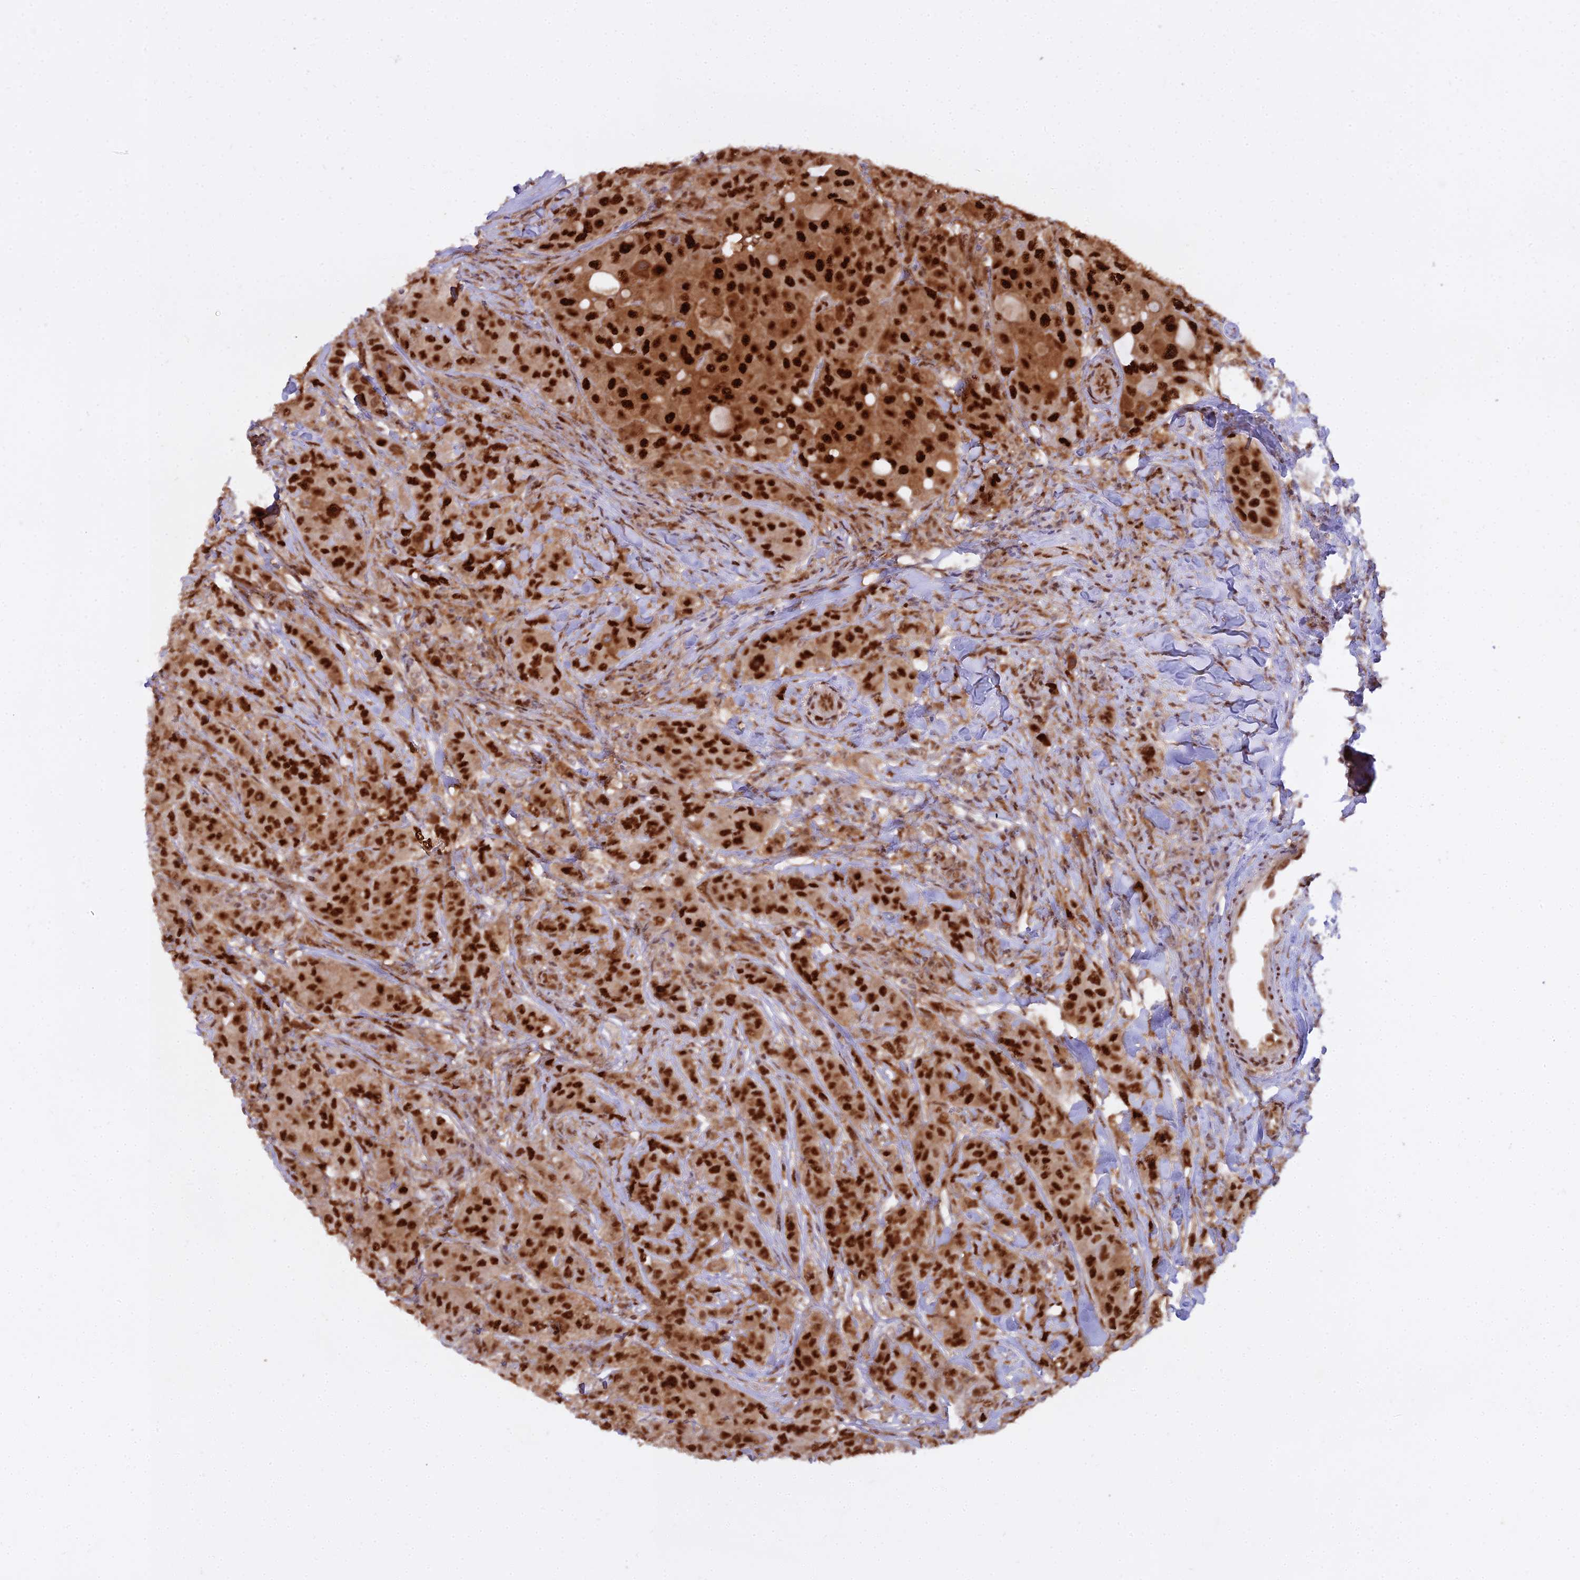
{"staining": {"intensity": "strong", "quantity": ">75%", "location": "nuclear"}, "tissue": "breast cancer", "cell_type": "Tumor cells", "image_type": "cancer", "snomed": [{"axis": "morphology", "description": "Duct carcinoma"}, {"axis": "topography", "description": "Breast"}], "caption": "Intraductal carcinoma (breast) stained with a brown dye reveals strong nuclear positive staining in about >75% of tumor cells.", "gene": "NPEPL1", "patient": {"sex": "female", "age": 43}}